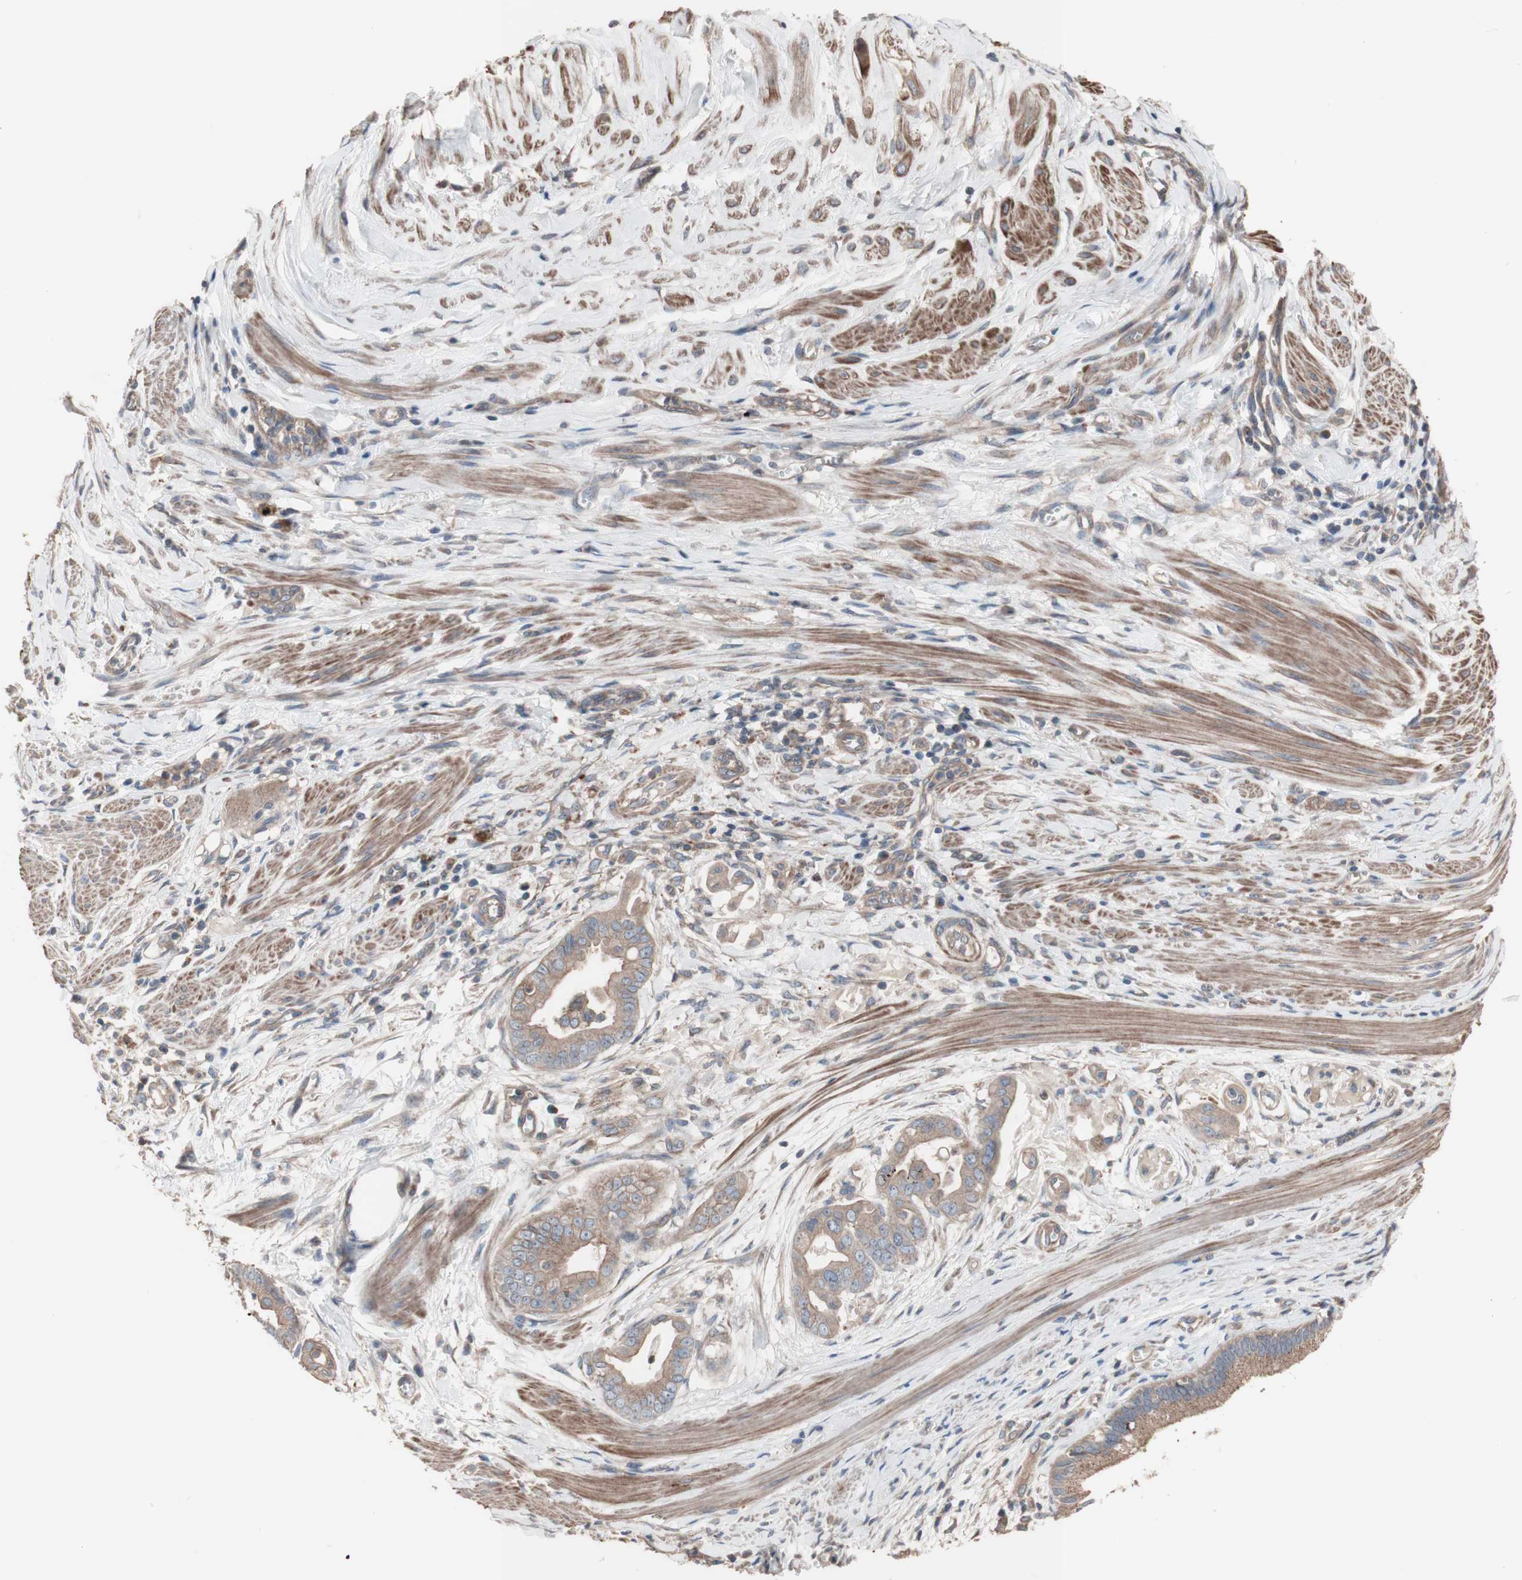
{"staining": {"intensity": "weak", "quantity": ">75%", "location": "cytoplasmic/membranous"}, "tissue": "pancreatic cancer", "cell_type": "Tumor cells", "image_type": "cancer", "snomed": [{"axis": "morphology", "description": "Adenocarcinoma, NOS"}, {"axis": "topography", "description": "Pancreas"}], "caption": "Pancreatic cancer tissue displays weak cytoplasmic/membranous positivity in approximately >75% of tumor cells", "gene": "COPB1", "patient": {"sex": "female", "age": 75}}